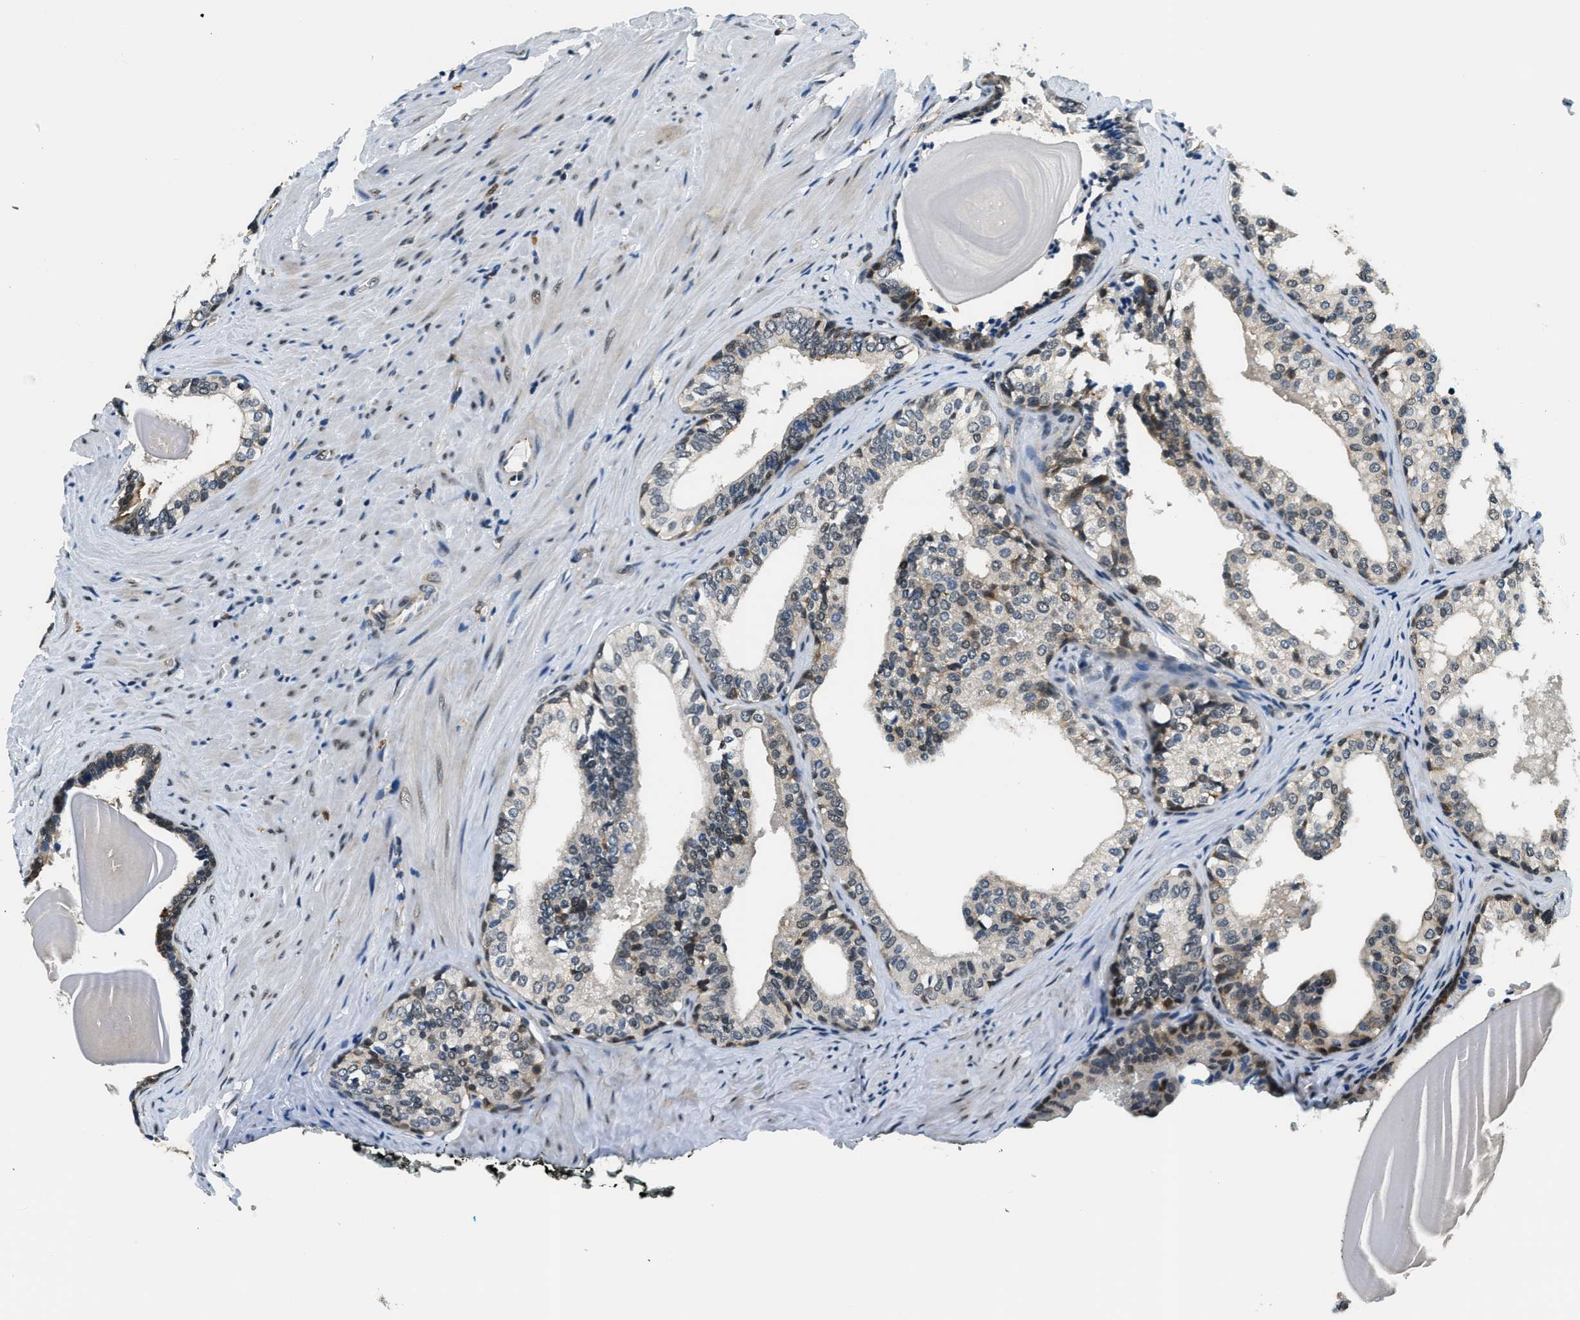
{"staining": {"intensity": "weak", "quantity": "<25%", "location": "cytoplasmic/membranous"}, "tissue": "prostate cancer", "cell_type": "Tumor cells", "image_type": "cancer", "snomed": [{"axis": "morphology", "description": "Adenocarcinoma, Low grade"}, {"axis": "topography", "description": "Prostate"}], "caption": "Prostate cancer was stained to show a protein in brown. There is no significant positivity in tumor cells. (Brightfield microscopy of DAB (3,3'-diaminobenzidine) IHC at high magnification).", "gene": "RAB11FIP1", "patient": {"sex": "male", "age": 60}}